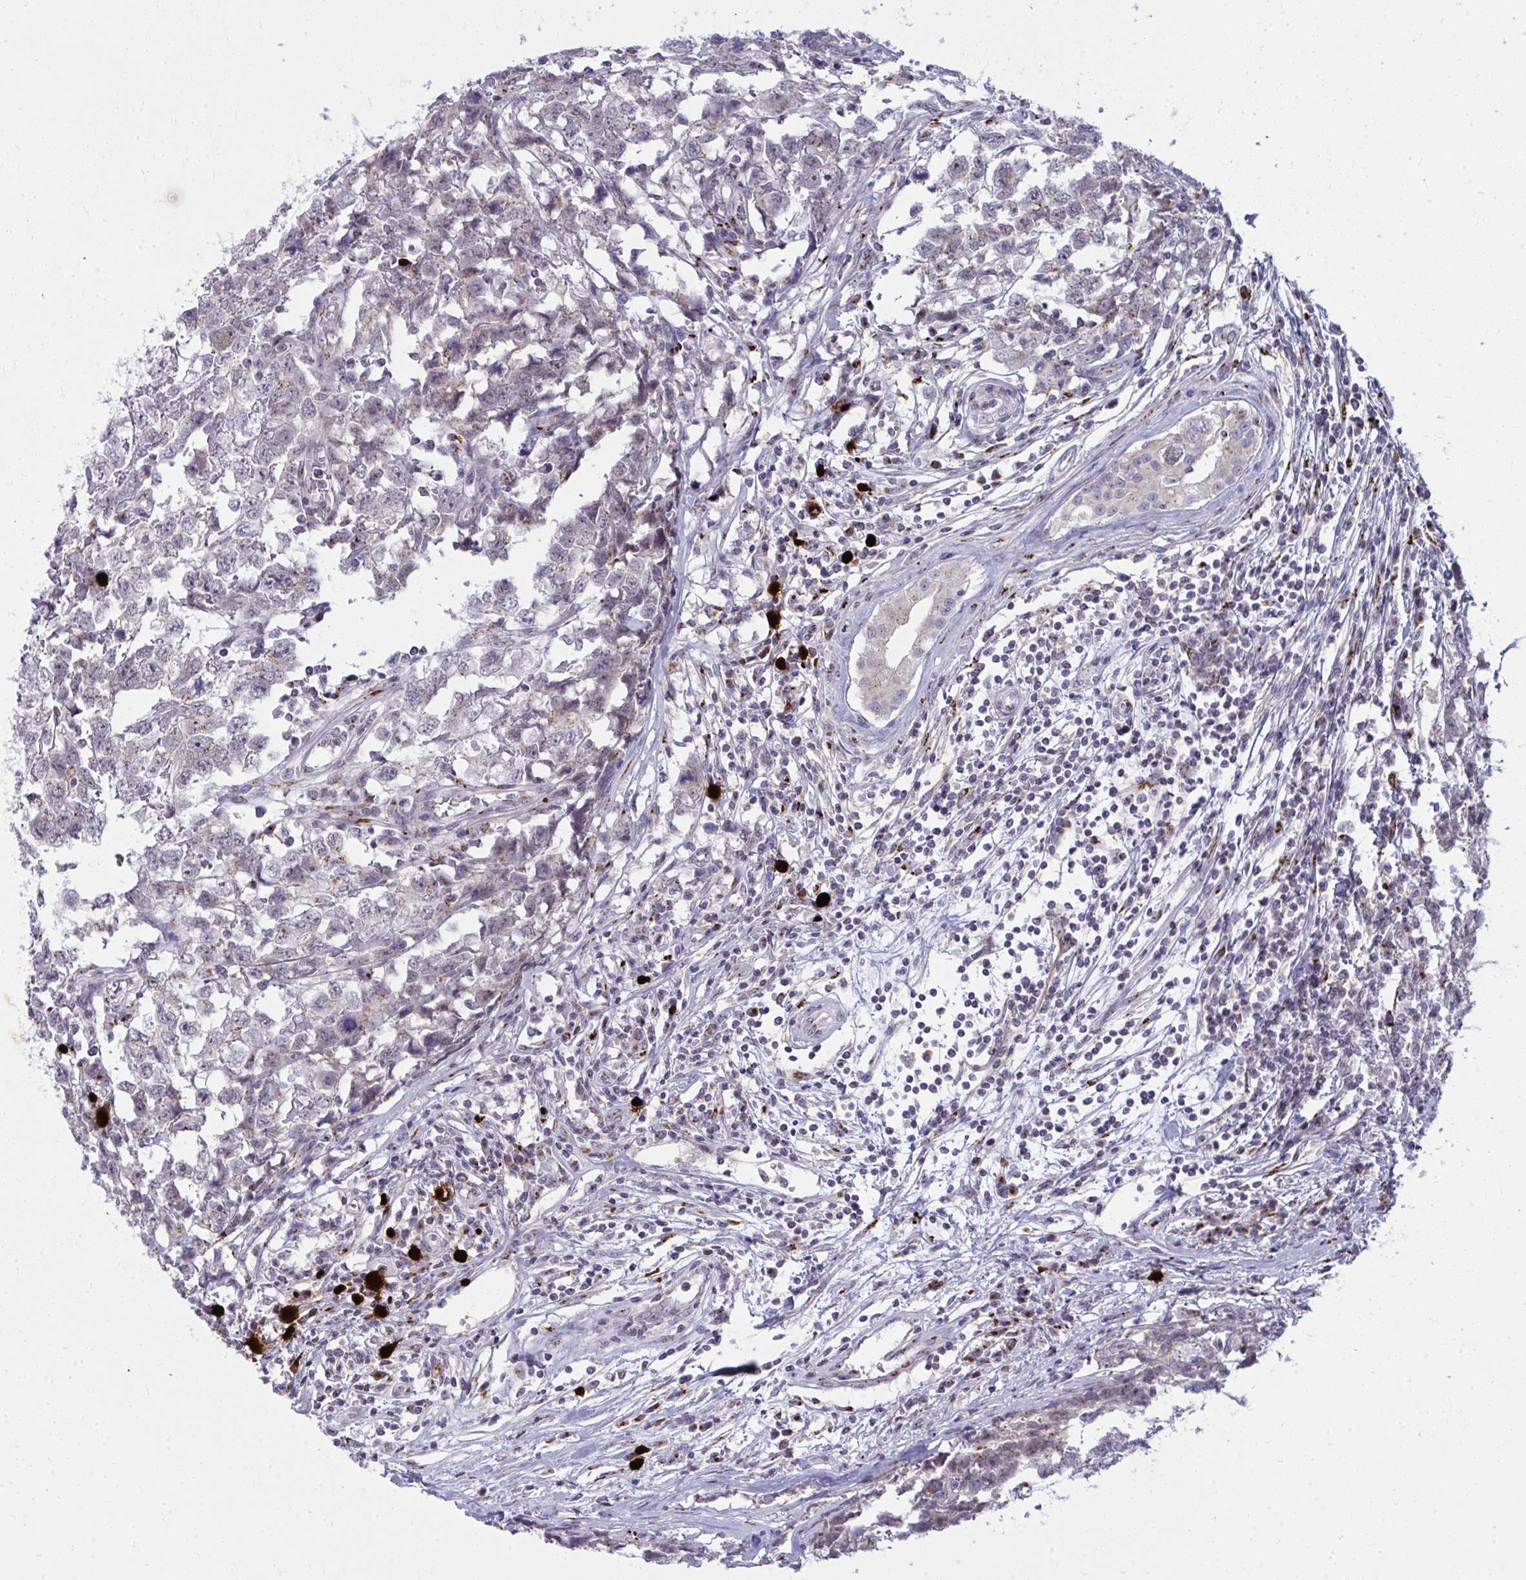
{"staining": {"intensity": "weak", "quantity": "<25%", "location": "cytoplasmic/membranous"}, "tissue": "testis cancer", "cell_type": "Tumor cells", "image_type": "cancer", "snomed": [{"axis": "morphology", "description": "Carcinoma, Embryonal, NOS"}, {"axis": "topography", "description": "Testis"}], "caption": "Micrograph shows no significant protein expression in tumor cells of testis cancer.", "gene": "DTX4", "patient": {"sex": "male", "age": 22}}